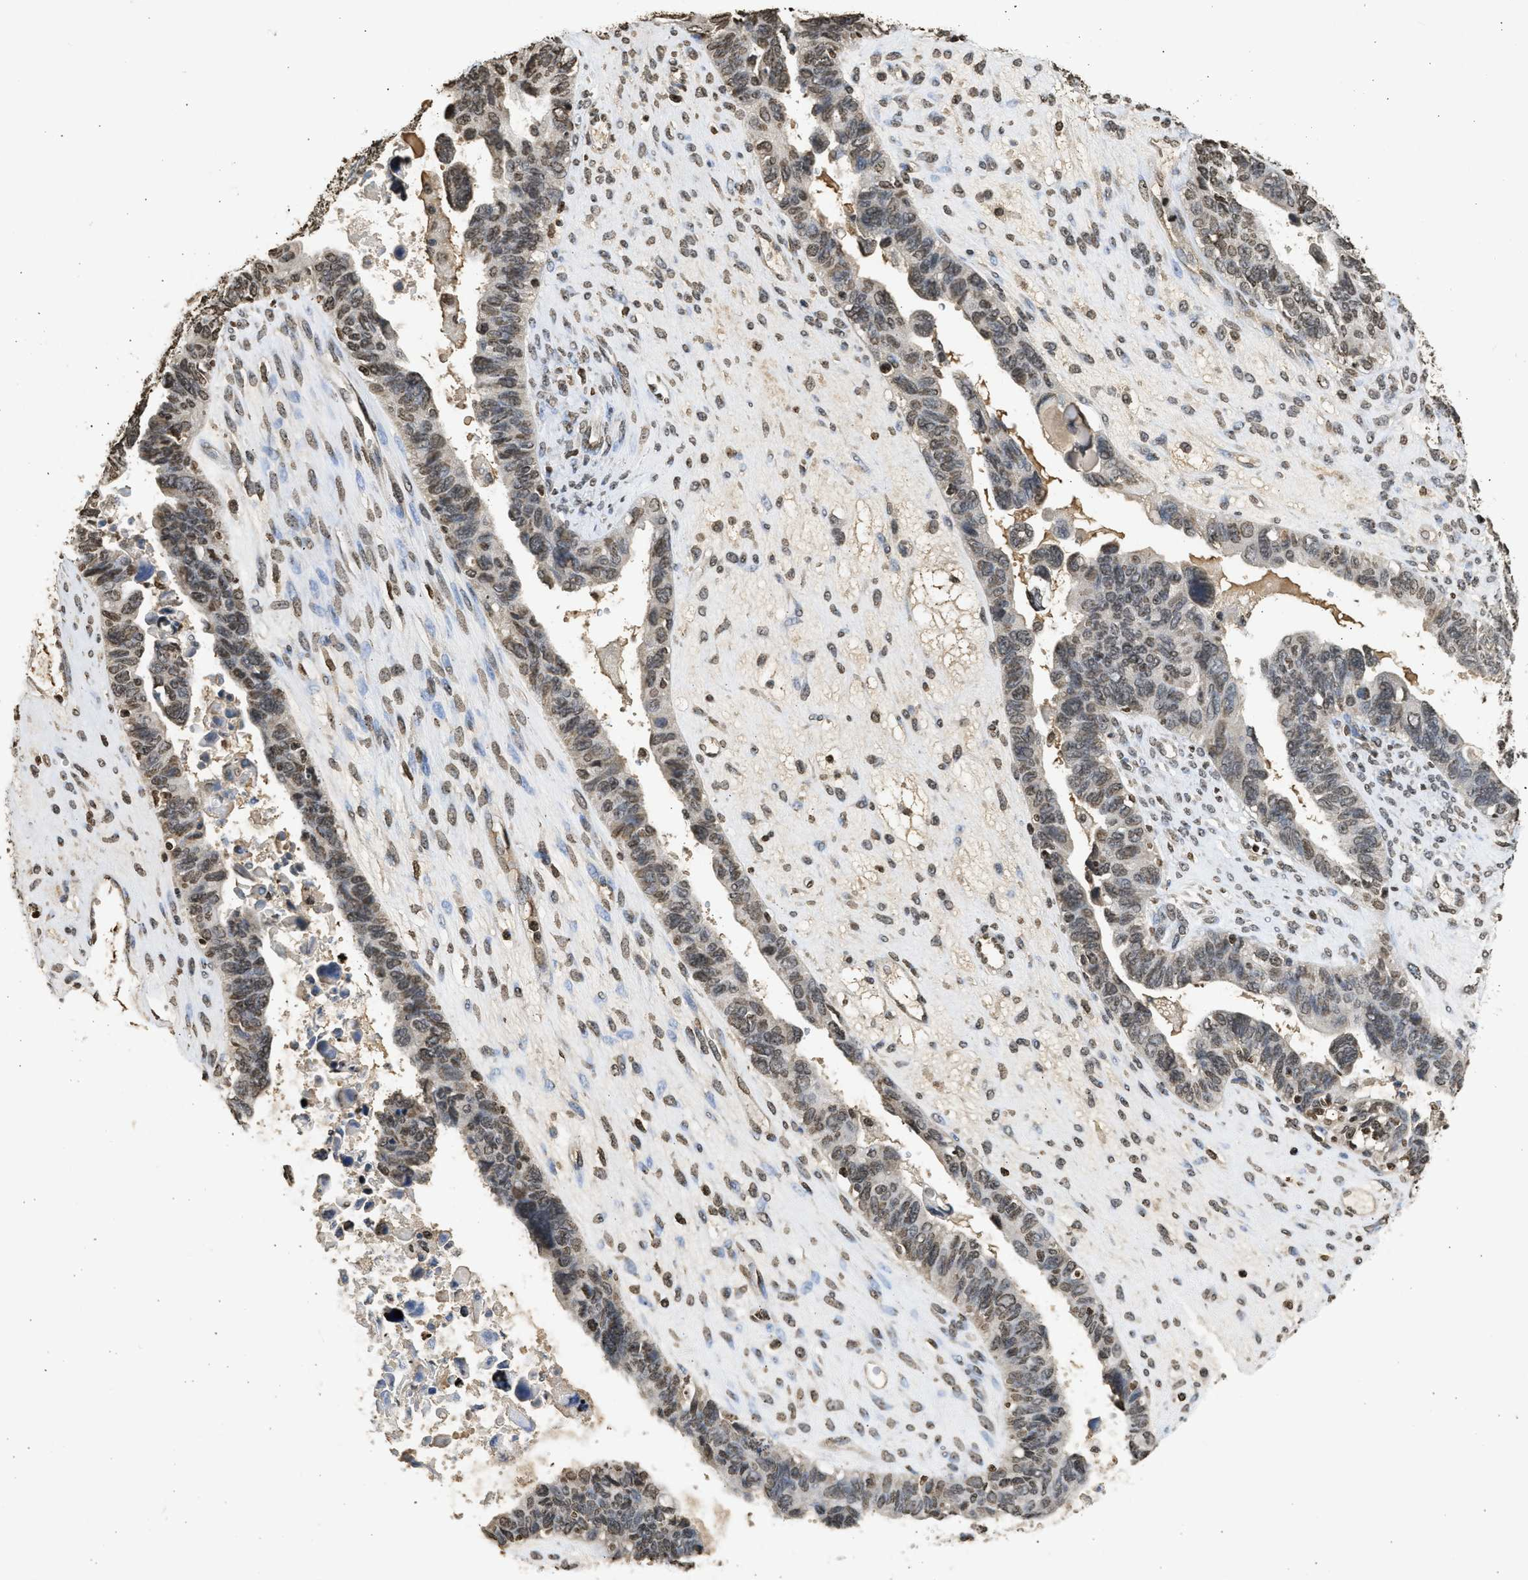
{"staining": {"intensity": "weak", "quantity": ">75%", "location": "nuclear"}, "tissue": "ovarian cancer", "cell_type": "Tumor cells", "image_type": "cancer", "snomed": [{"axis": "morphology", "description": "Cystadenocarcinoma, serous, NOS"}, {"axis": "topography", "description": "Ovary"}], "caption": "Weak nuclear protein staining is identified in approximately >75% of tumor cells in ovarian serous cystadenocarcinoma.", "gene": "RRAGC", "patient": {"sex": "female", "age": 79}}